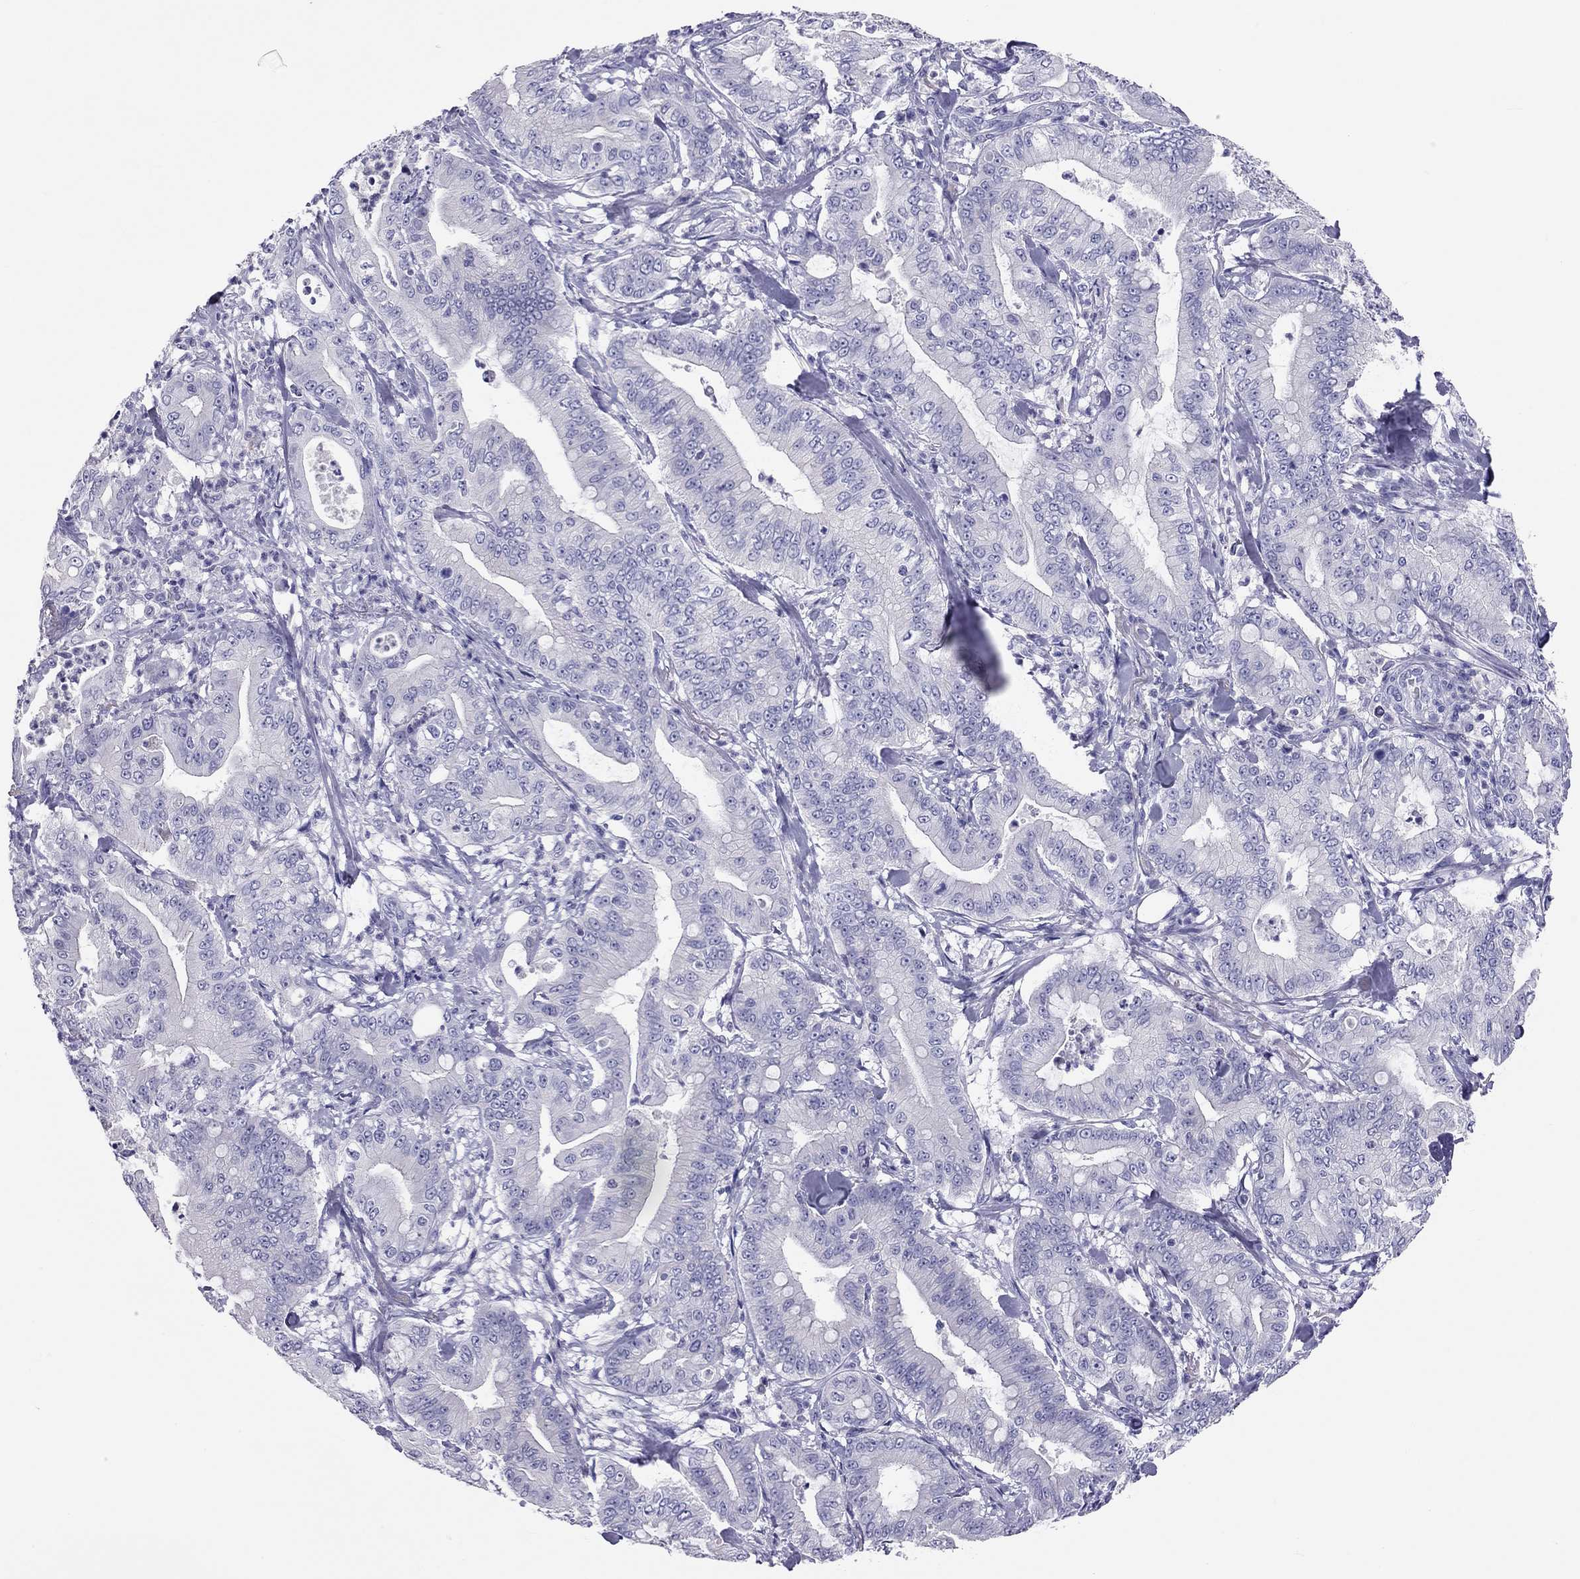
{"staining": {"intensity": "negative", "quantity": "none", "location": "none"}, "tissue": "pancreatic cancer", "cell_type": "Tumor cells", "image_type": "cancer", "snomed": [{"axis": "morphology", "description": "Adenocarcinoma, NOS"}, {"axis": "topography", "description": "Pancreas"}], "caption": "Protein analysis of pancreatic cancer (adenocarcinoma) displays no significant expression in tumor cells.", "gene": "CALHM1", "patient": {"sex": "male", "age": 71}}